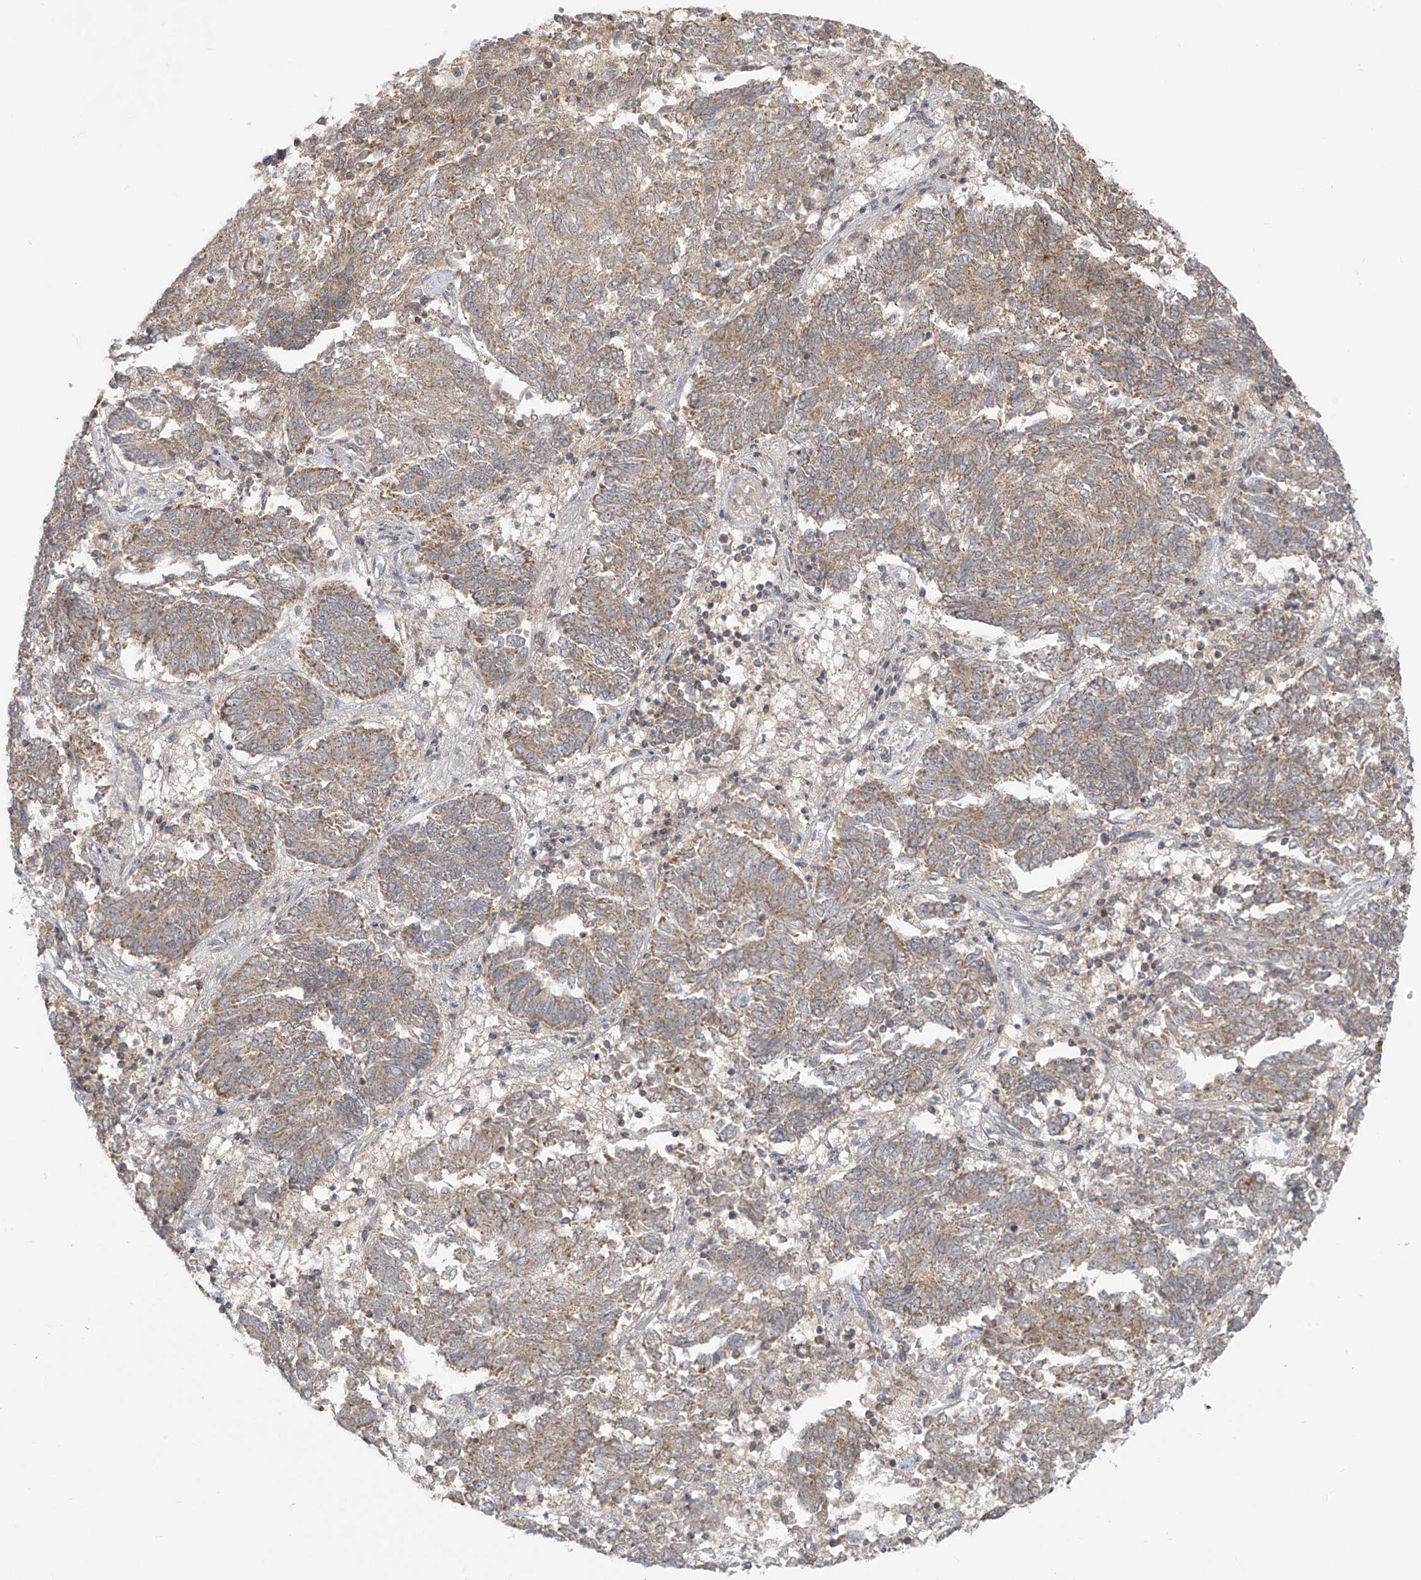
{"staining": {"intensity": "weak", "quantity": "25%-75%", "location": "cytoplasmic/membranous"}, "tissue": "endometrial cancer", "cell_type": "Tumor cells", "image_type": "cancer", "snomed": [{"axis": "morphology", "description": "Adenocarcinoma, NOS"}, {"axis": "topography", "description": "Endometrium"}], "caption": "Immunohistochemistry (DAB (3,3'-diaminobenzidine)) staining of human endometrial cancer (adenocarcinoma) shows weak cytoplasmic/membranous protein expression in about 25%-75% of tumor cells.", "gene": "HDDC2", "patient": {"sex": "female", "age": 80}}